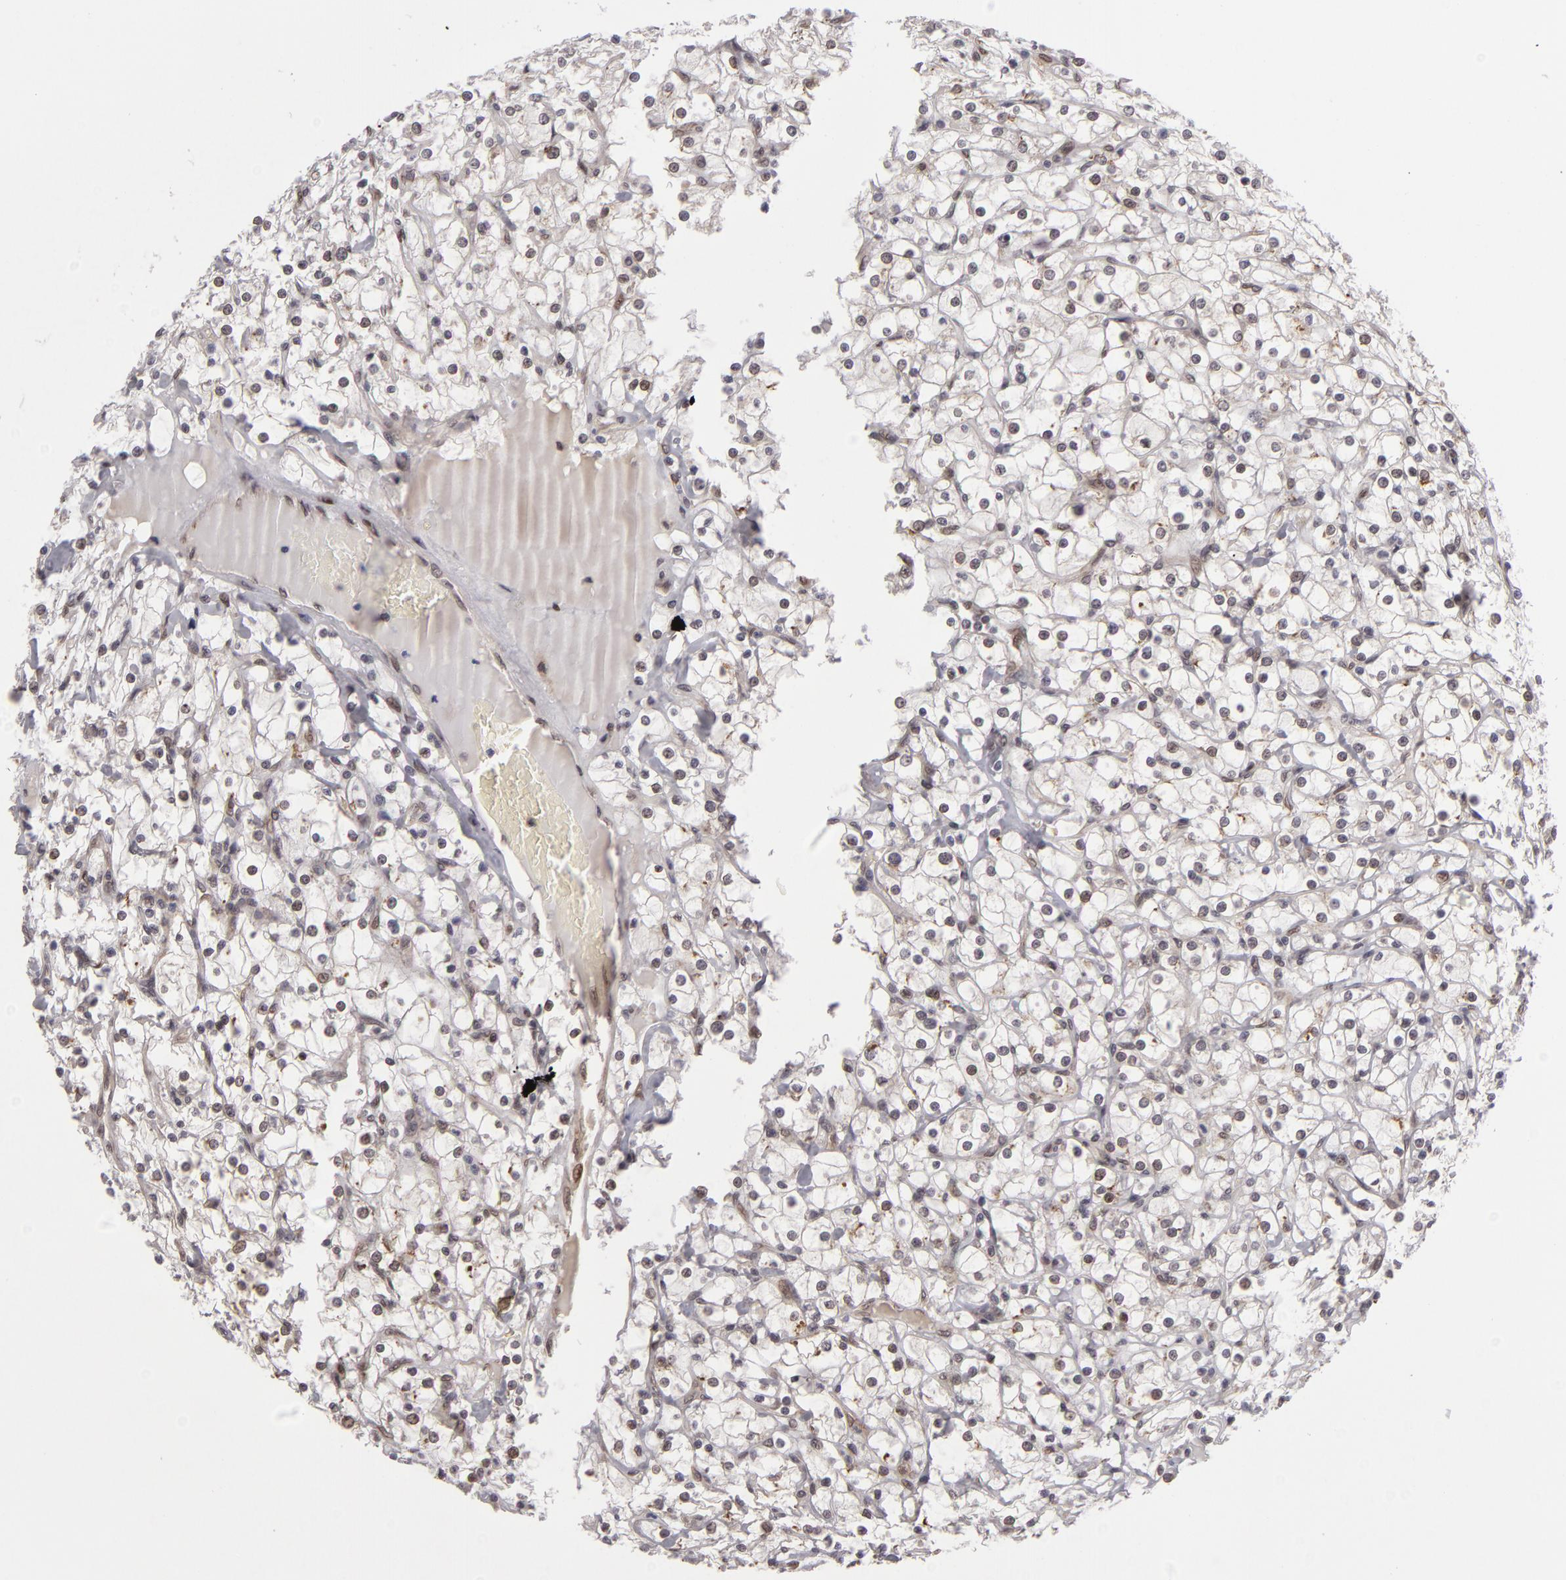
{"staining": {"intensity": "negative", "quantity": "none", "location": "none"}, "tissue": "renal cancer", "cell_type": "Tumor cells", "image_type": "cancer", "snomed": [{"axis": "morphology", "description": "Adenocarcinoma, NOS"}, {"axis": "topography", "description": "Kidney"}], "caption": "Image shows no protein positivity in tumor cells of renal adenocarcinoma tissue.", "gene": "ZNF133", "patient": {"sex": "female", "age": 73}}